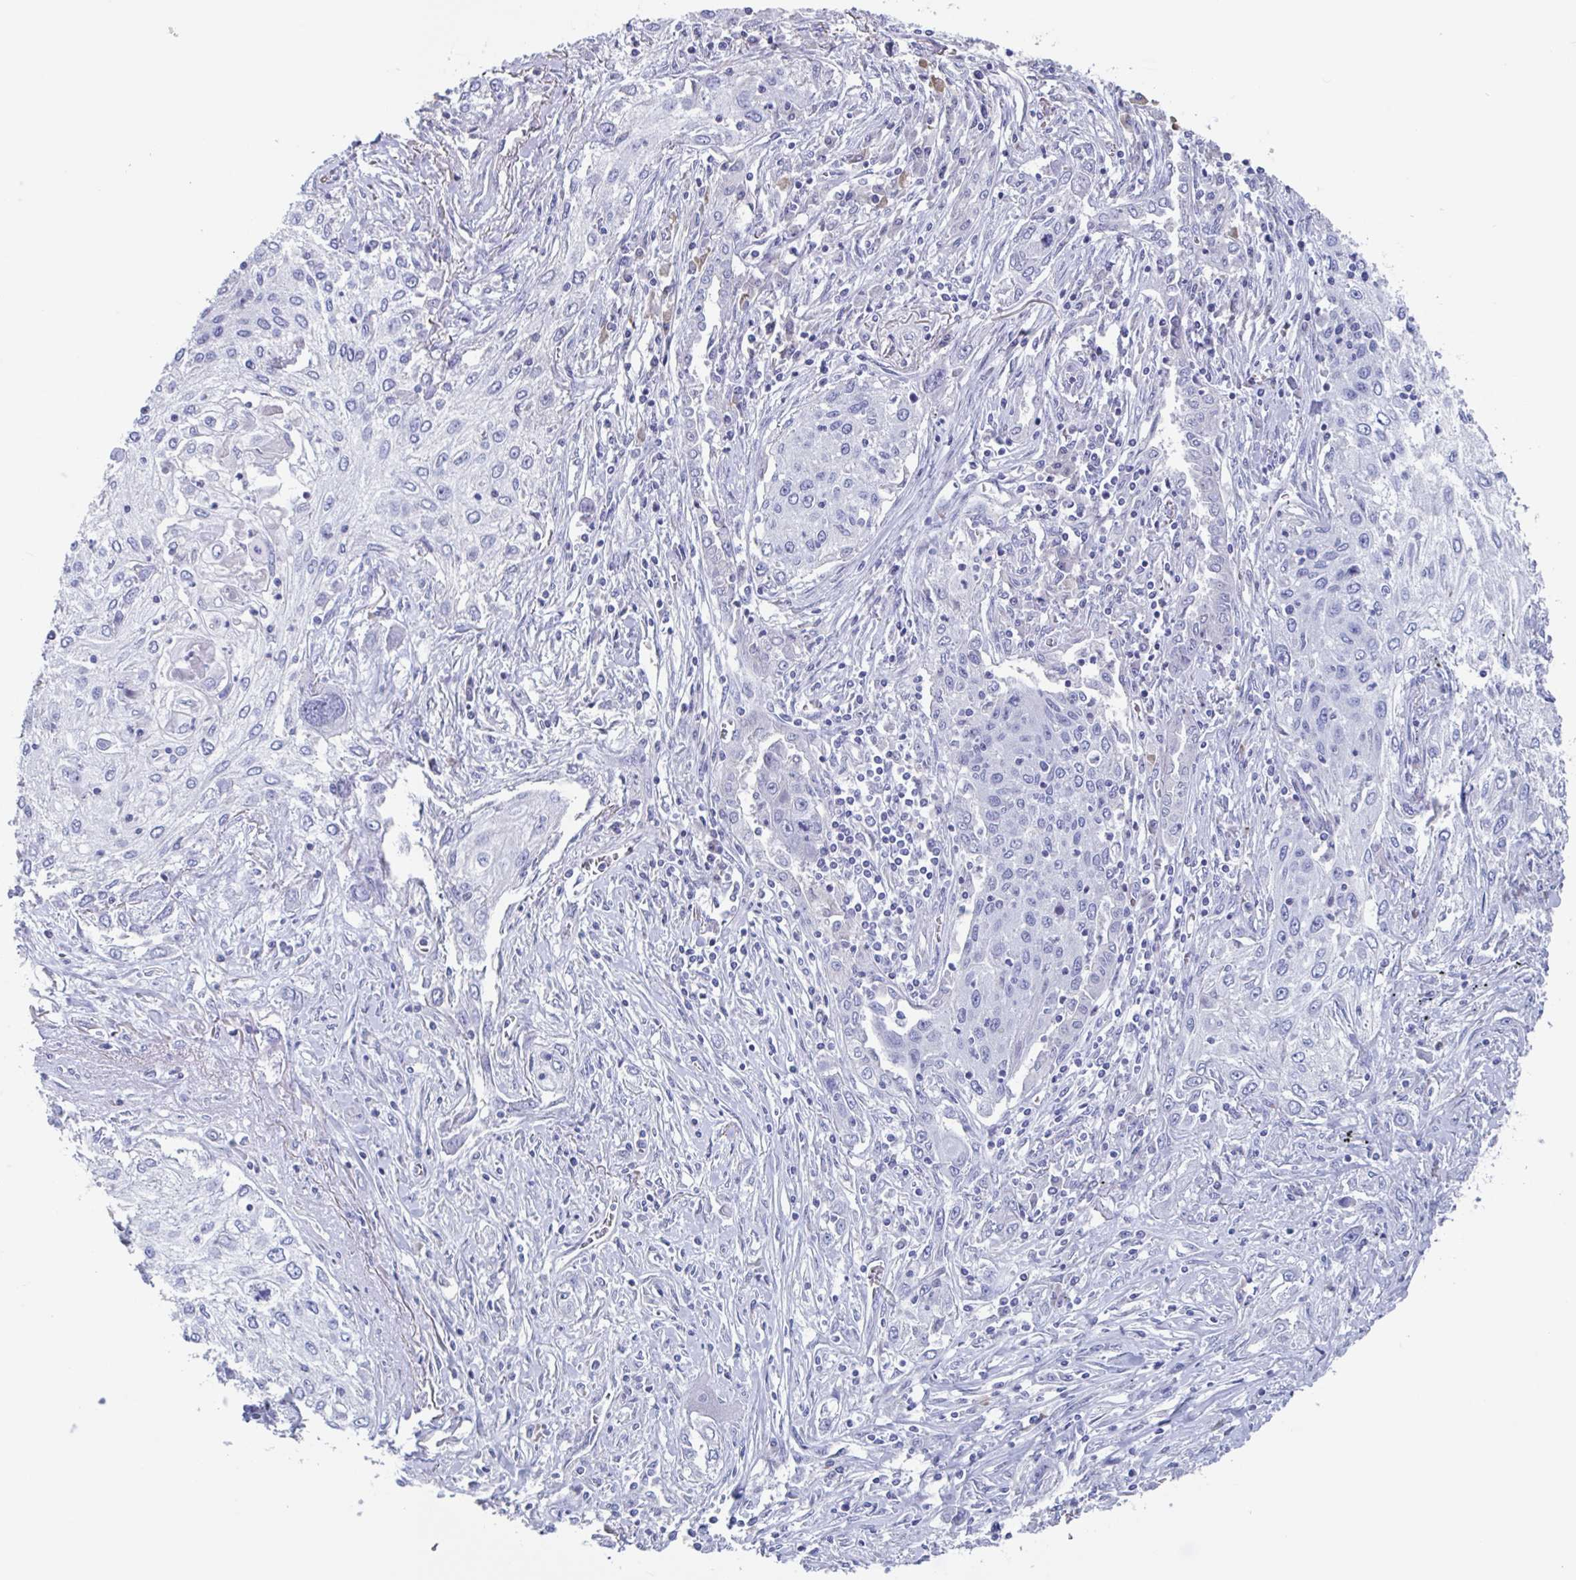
{"staining": {"intensity": "negative", "quantity": "none", "location": "none"}, "tissue": "lung cancer", "cell_type": "Tumor cells", "image_type": "cancer", "snomed": [{"axis": "morphology", "description": "Squamous cell carcinoma, NOS"}, {"axis": "topography", "description": "Lung"}], "caption": "There is no significant staining in tumor cells of lung squamous cell carcinoma.", "gene": "NOXRED1", "patient": {"sex": "female", "age": 69}}